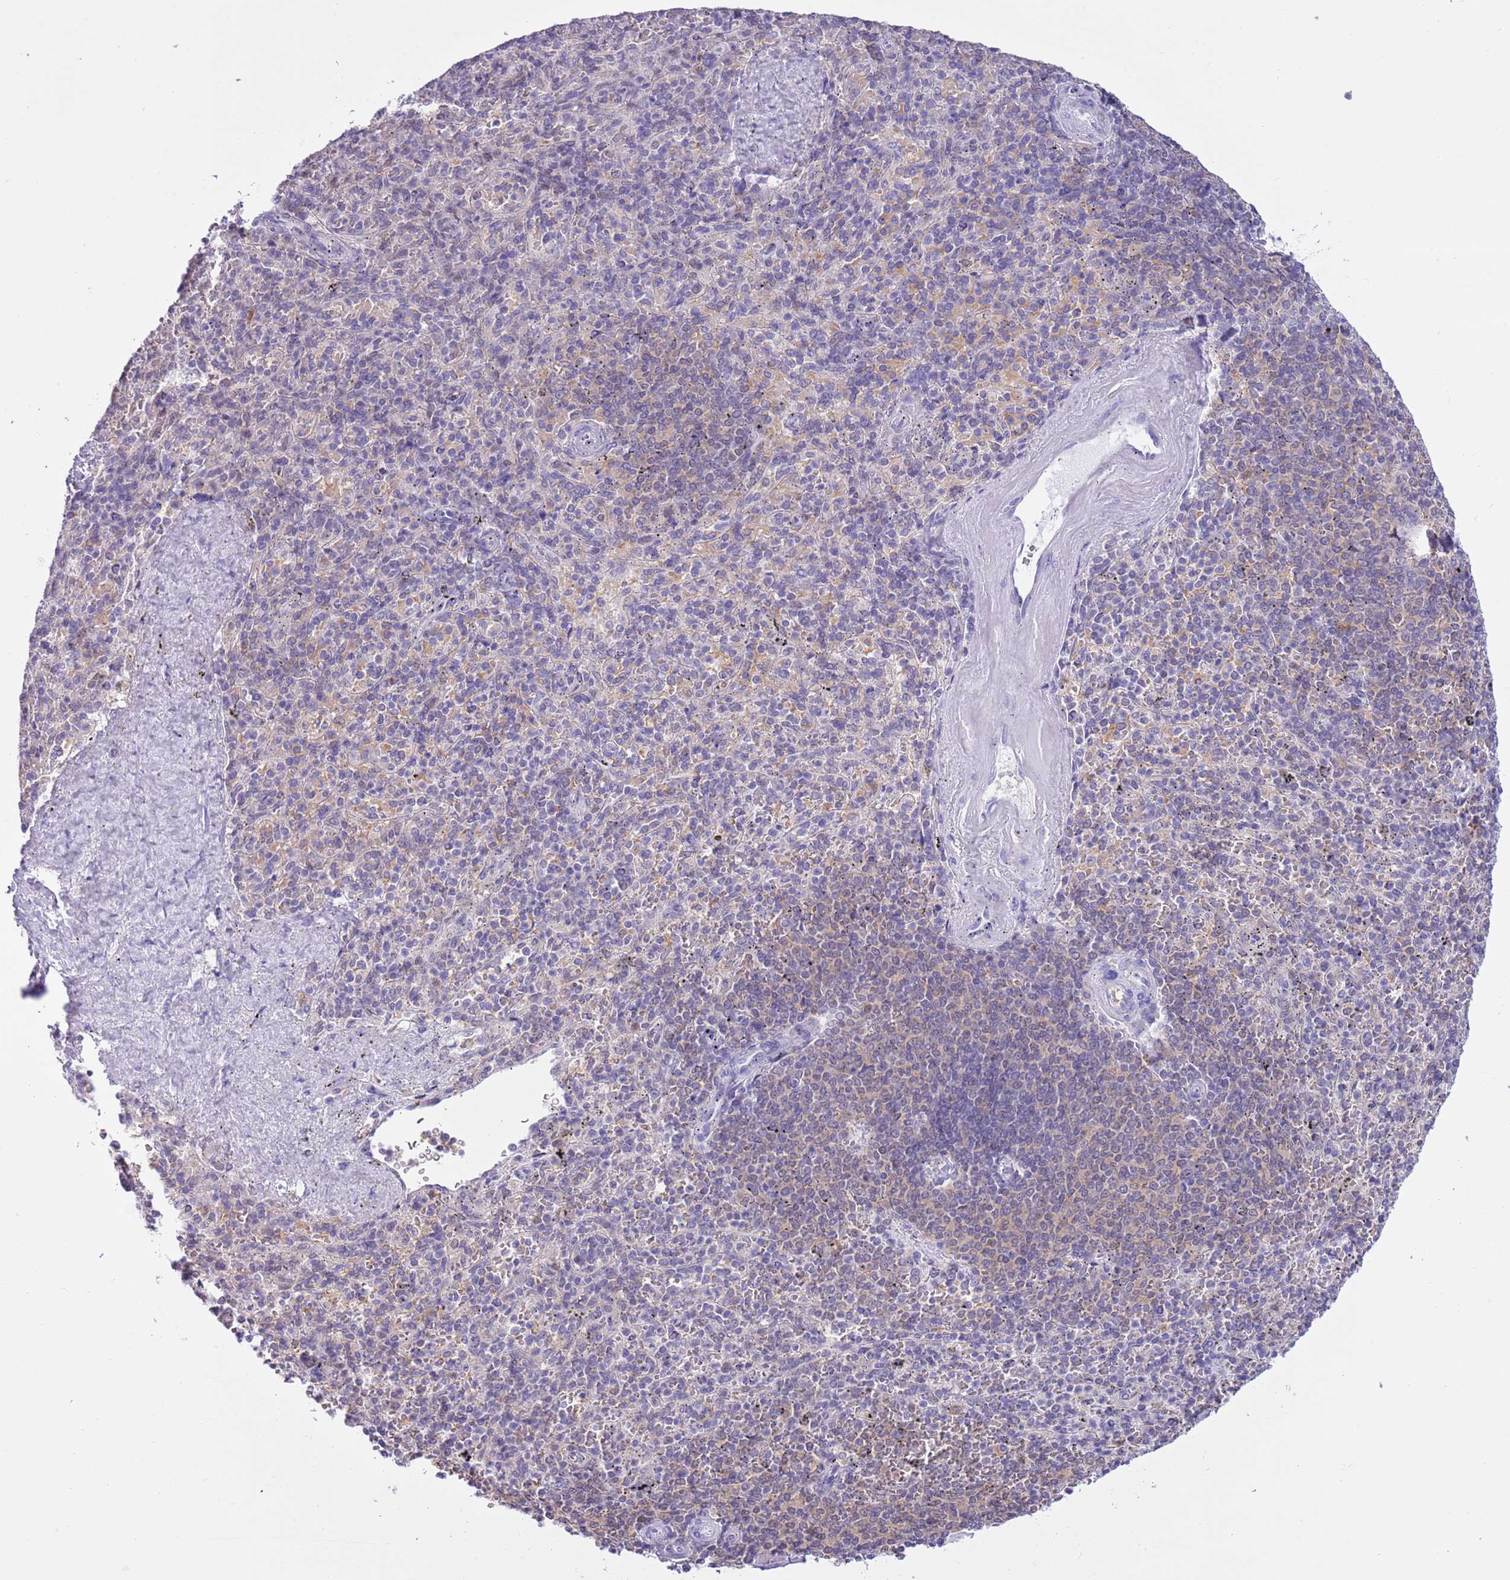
{"staining": {"intensity": "negative", "quantity": "none", "location": "none"}, "tissue": "spleen", "cell_type": "Cells in red pulp", "image_type": "normal", "snomed": [{"axis": "morphology", "description": "Normal tissue, NOS"}, {"axis": "topography", "description": "Spleen"}], "caption": "This is a image of IHC staining of unremarkable spleen, which shows no staining in cells in red pulp.", "gene": "DDI2", "patient": {"sex": "male", "age": 82}}